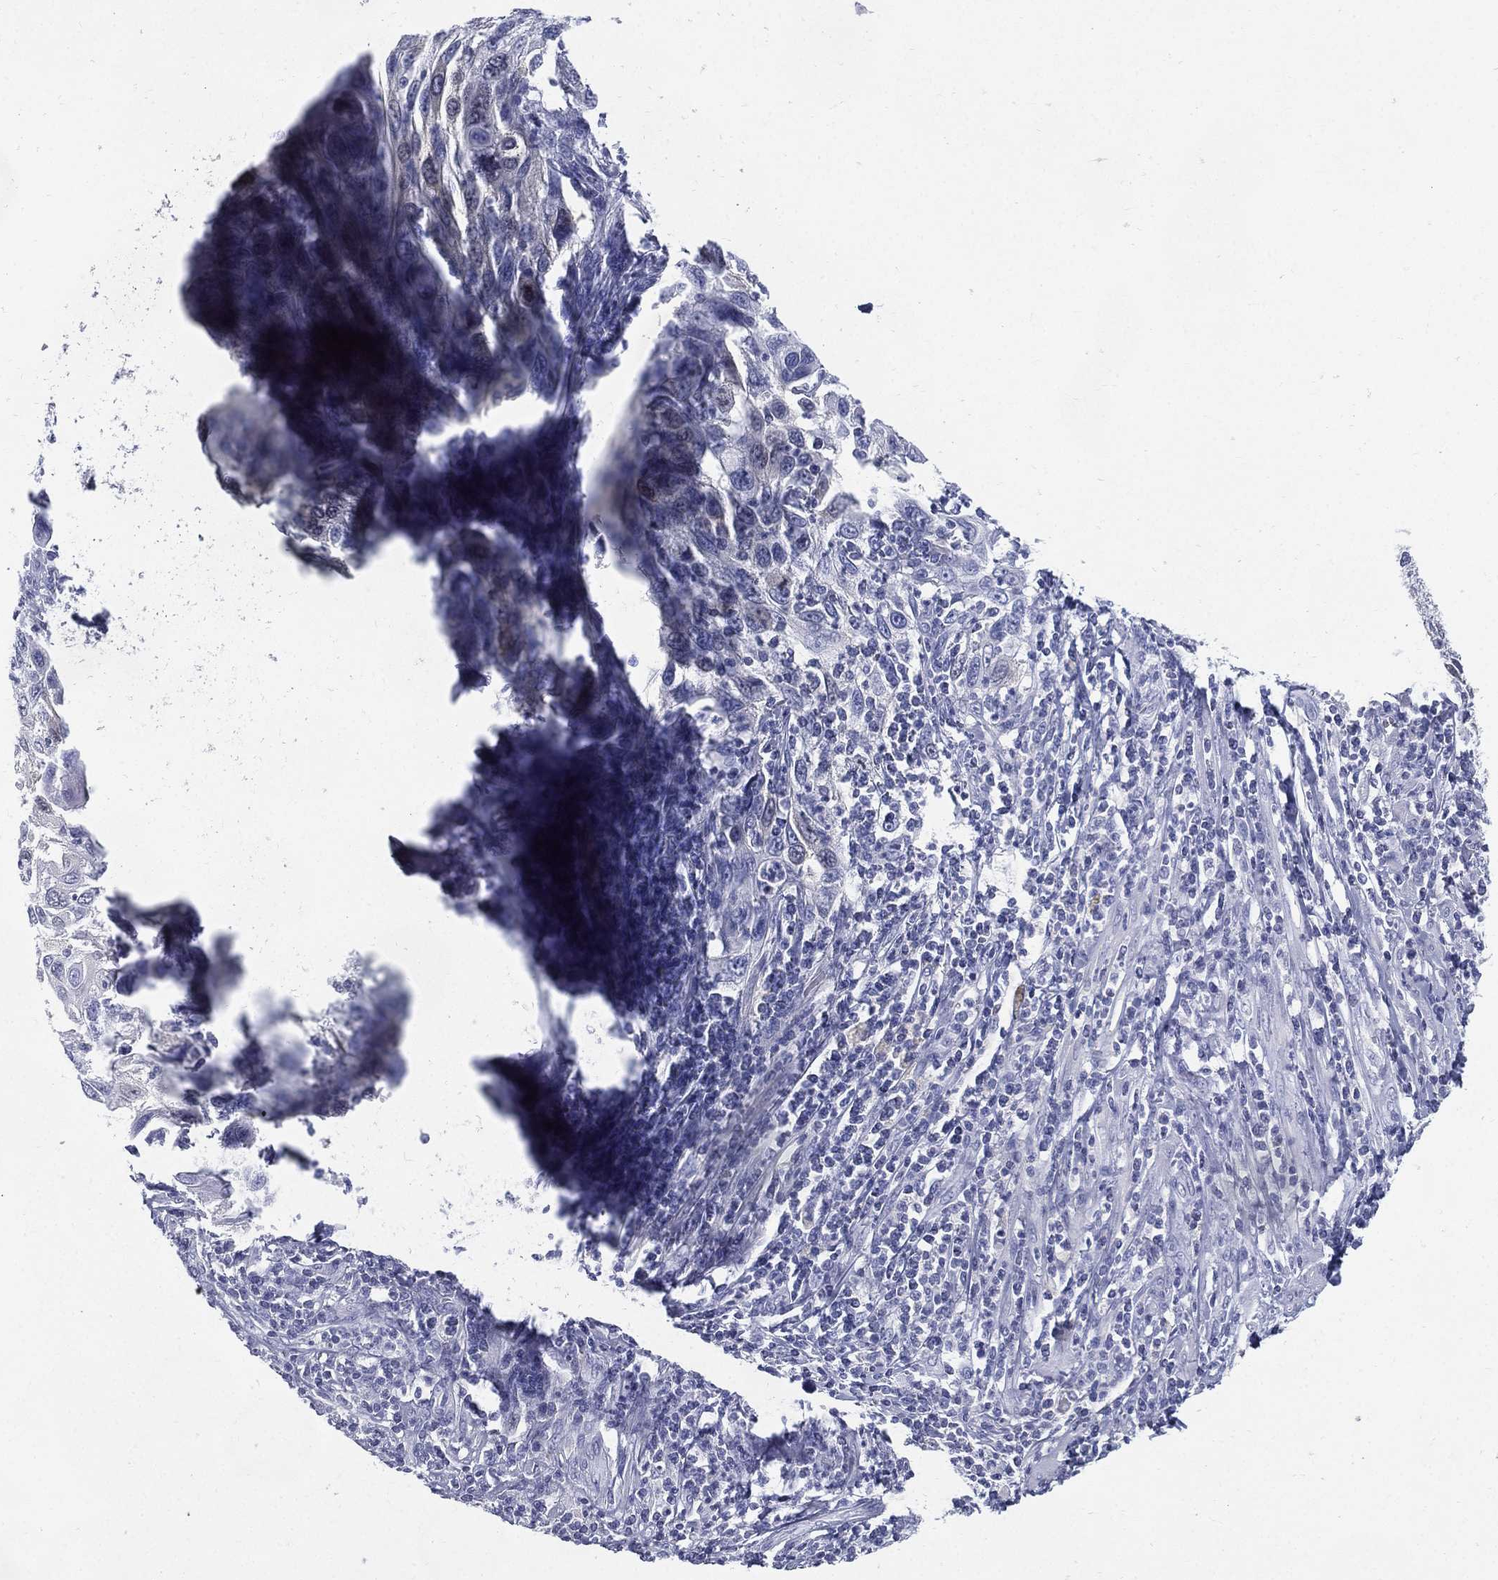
{"staining": {"intensity": "negative", "quantity": "none", "location": "none"}, "tissue": "cervical cancer", "cell_type": "Tumor cells", "image_type": "cancer", "snomed": [{"axis": "morphology", "description": "Squamous cell carcinoma, NOS"}, {"axis": "topography", "description": "Cervix"}], "caption": "Histopathology image shows no significant protein expression in tumor cells of cervical squamous cell carcinoma. (DAB (3,3'-diaminobenzidine) immunohistochemistry (IHC) visualized using brightfield microscopy, high magnification).", "gene": "KIF2C", "patient": {"sex": "female", "age": 70}}